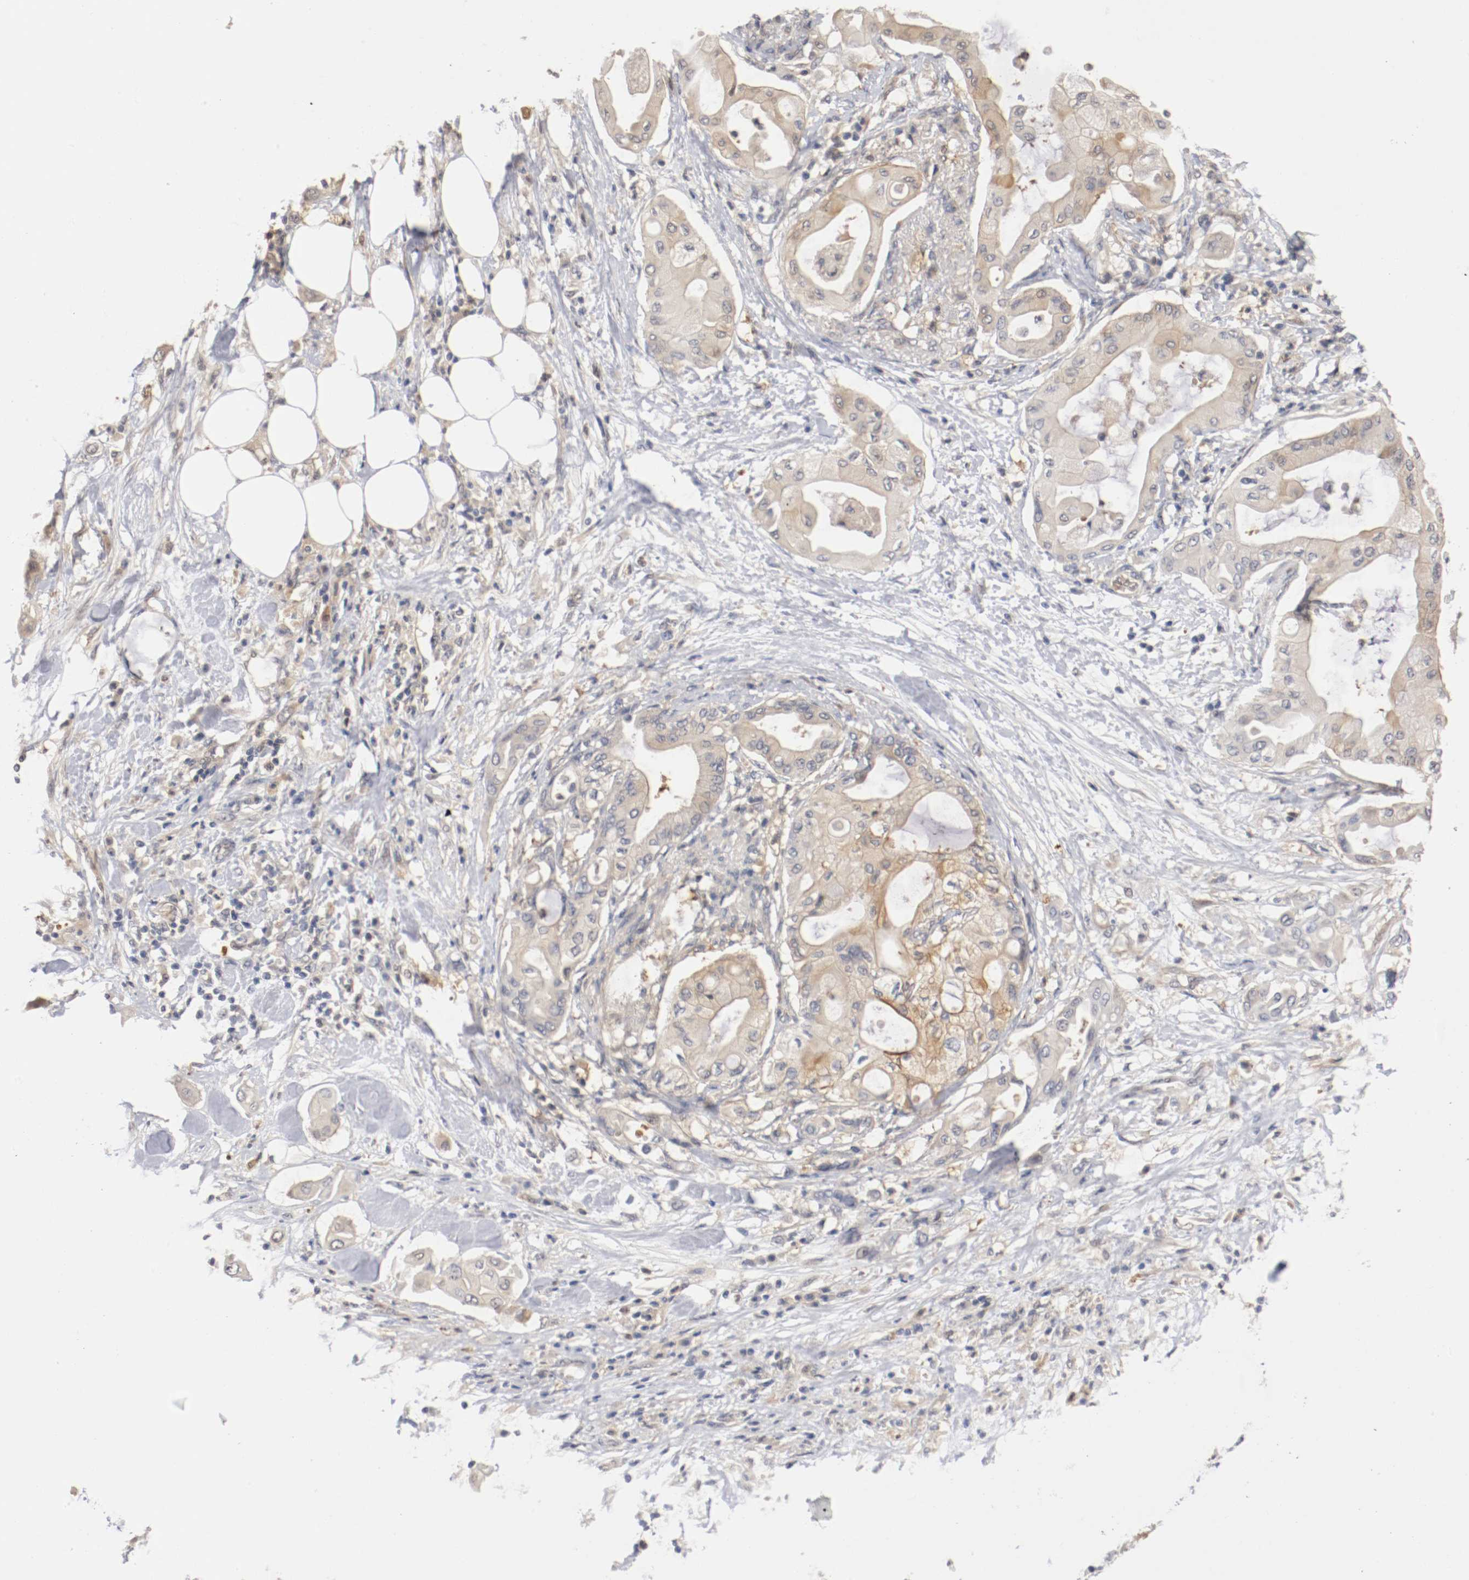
{"staining": {"intensity": "weak", "quantity": "25%-75%", "location": "cytoplasmic/membranous"}, "tissue": "pancreatic cancer", "cell_type": "Tumor cells", "image_type": "cancer", "snomed": [{"axis": "morphology", "description": "Adenocarcinoma, NOS"}, {"axis": "morphology", "description": "Adenocarcinoma, metastatic, NOS"}, {"axis": "topography", "description": "Lymph node"}, {"axis": "topography", "description": "Pancreas"}, {"axis": "topography", "description": "Duodenum"}], "caption": "Human pancreatic metastatic adenocarcinoma stained with a protein marker reveals weak staining in tumor cells.", "gene": "RBM23", "patient": {"sex": "female", "age": 64}}